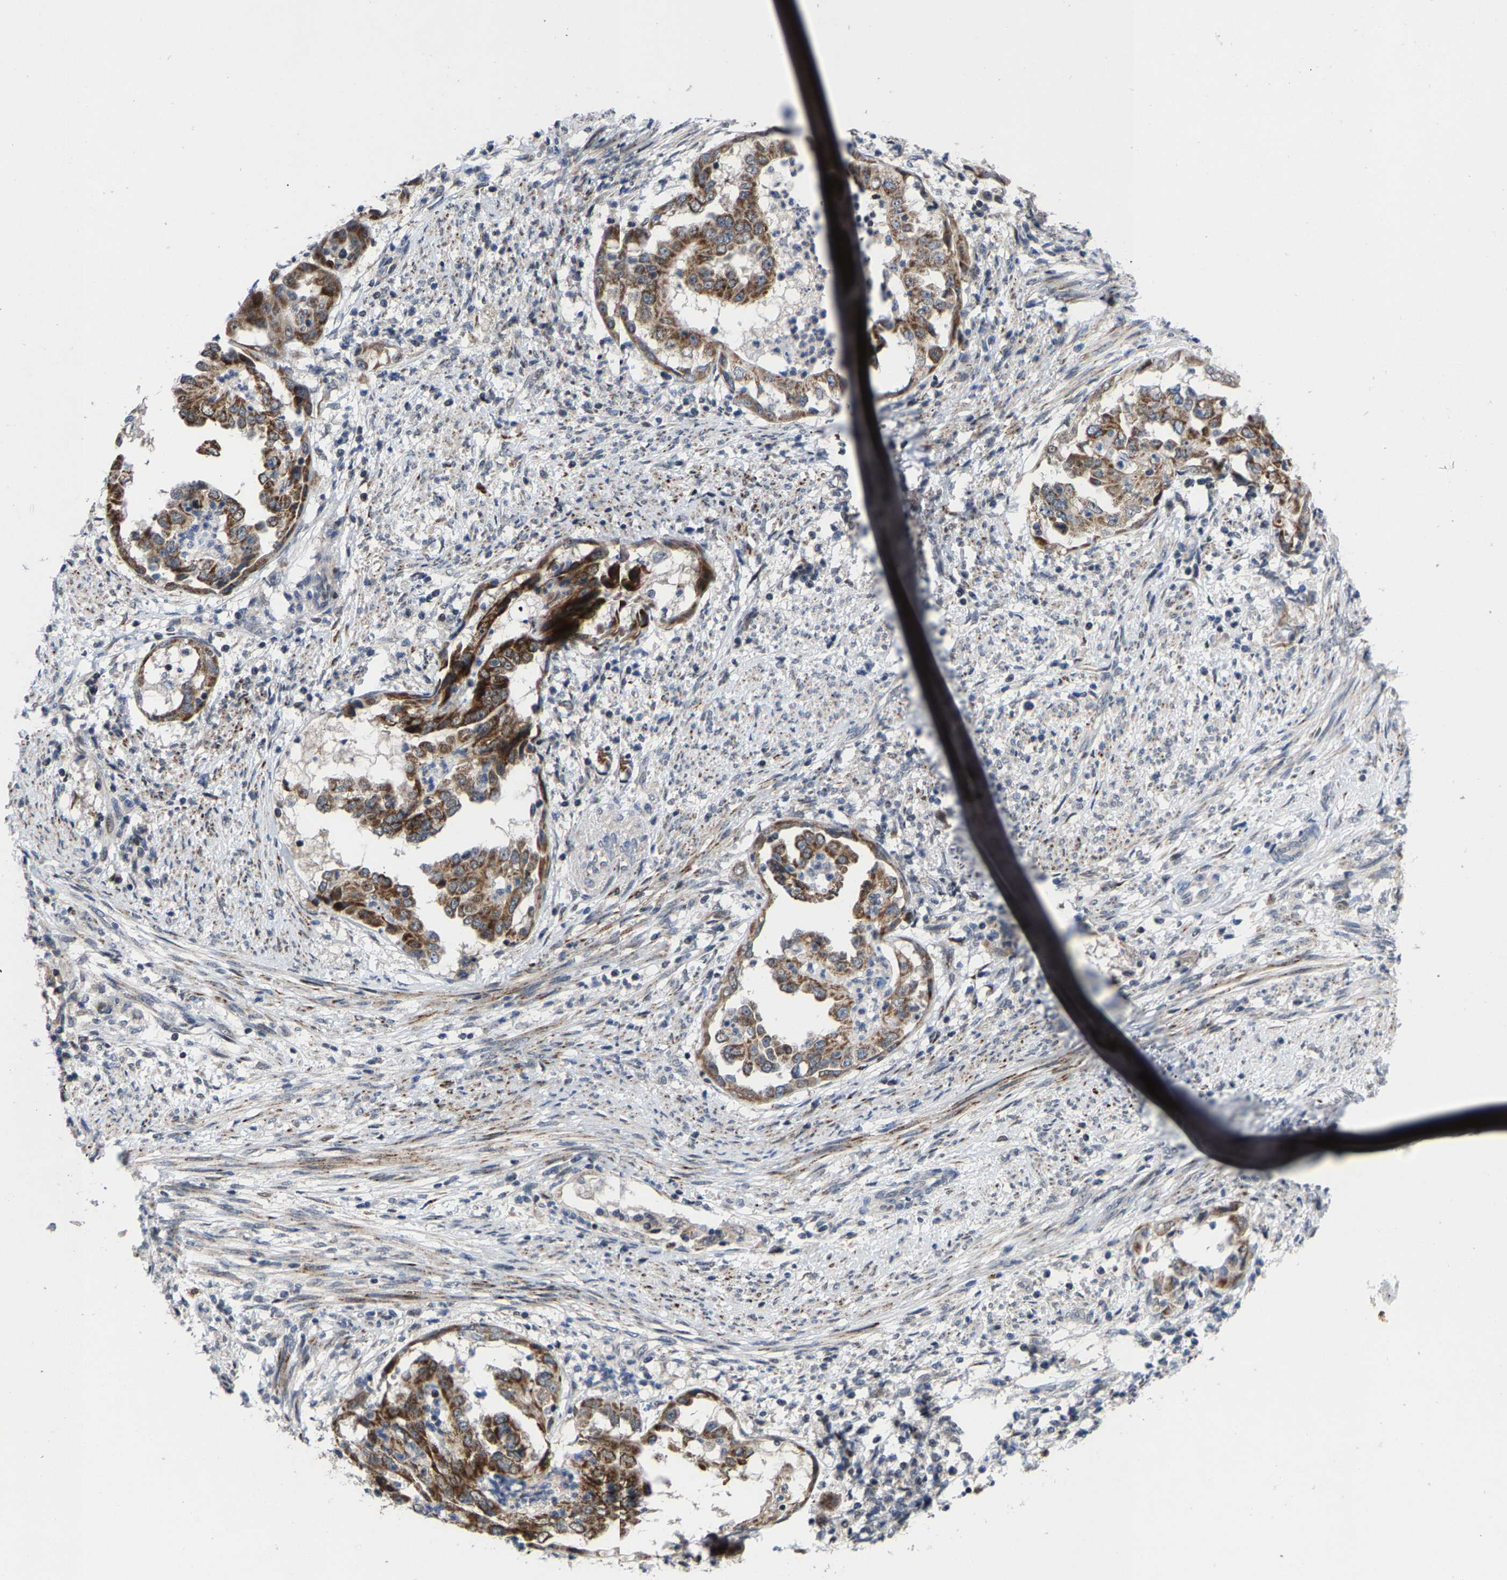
{"staining": {"intensity": "moderate", "quantity": ">75%", "location": "cytoplasmic/membranous"}, "tissue": "endometrial cancer", "cell_type": "Tumor cells", "image_type": "cancer", "snomed": [{"axis": "morphology", "description": "Adenocarcinoma, NOS"}, {"axis": "topography", "description": "Endometrium"}], "caption": "Immunohistochemical staining of adenocarcinoma (endometrial) shows medium levels of moderate cytoplasmic/membranous staining in about >75% of tumor cells. The protein of interest is shown in brown color, while the nuclei are stained blue.", "gene": "TDRKH", "patient": {"sex": "female", "age": 85}}